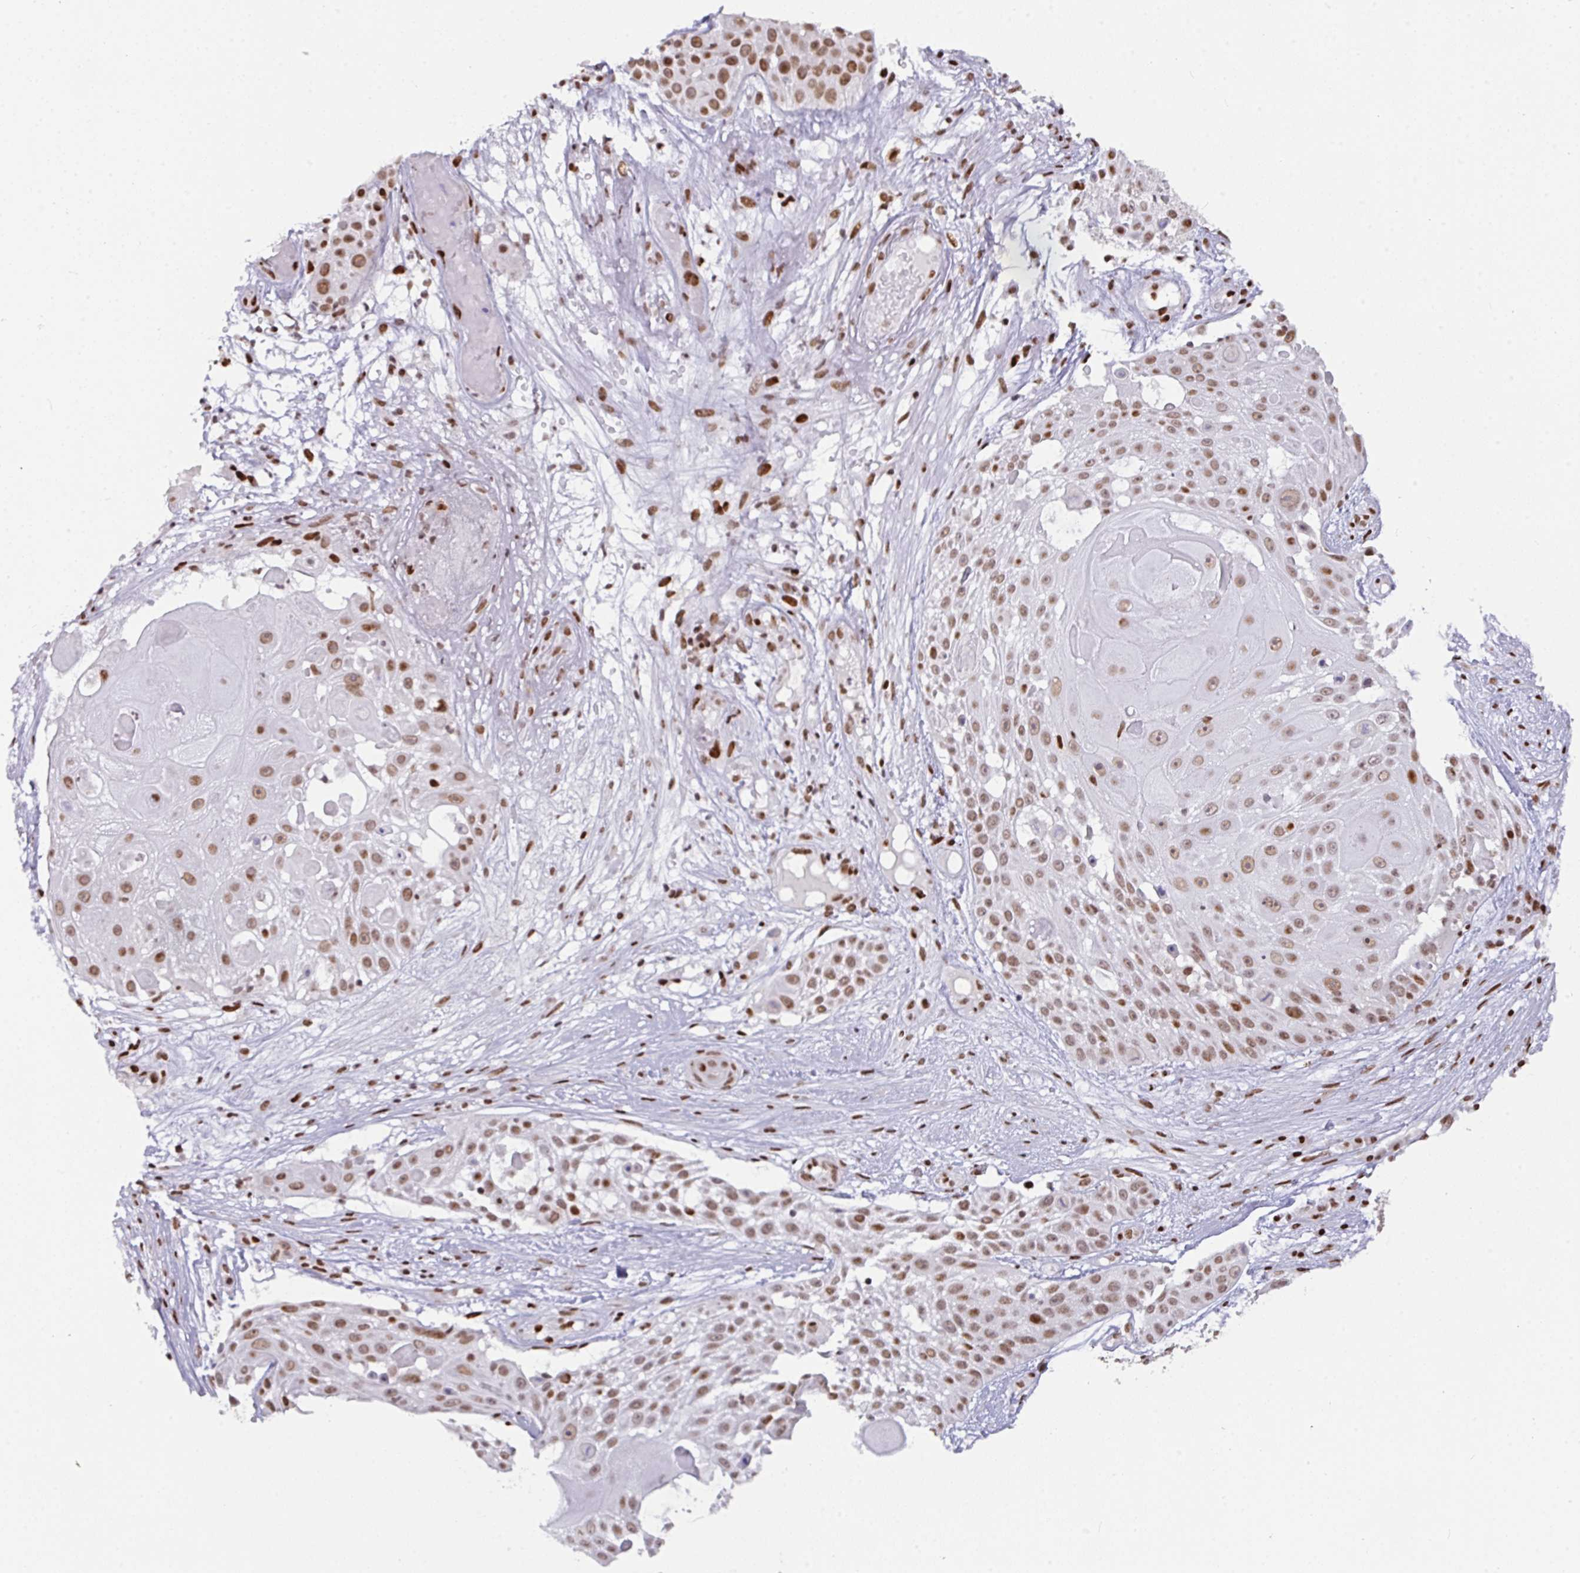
{"staining": {"intensity": "moderate", "quantity": ">75%", "location": "nuclear"}, "tissue": "skin cancer", "cell_type": "Tumor cells", "image_type": "cancer", "snomed": [{"axis": "morphology", "description": "Squamous cell carcinoma, NOS"}, {"axis": "topography", "description": "Skin"}], "caption": "Tumor cells show medium levels of moderate nuclear expression in about >75% of cells in skin squamous cell carcinoma. (IHC, brightfield microscopy, high magnification).", "gene": "CLP1", "patient": {"sex": "female", "age": 86}}